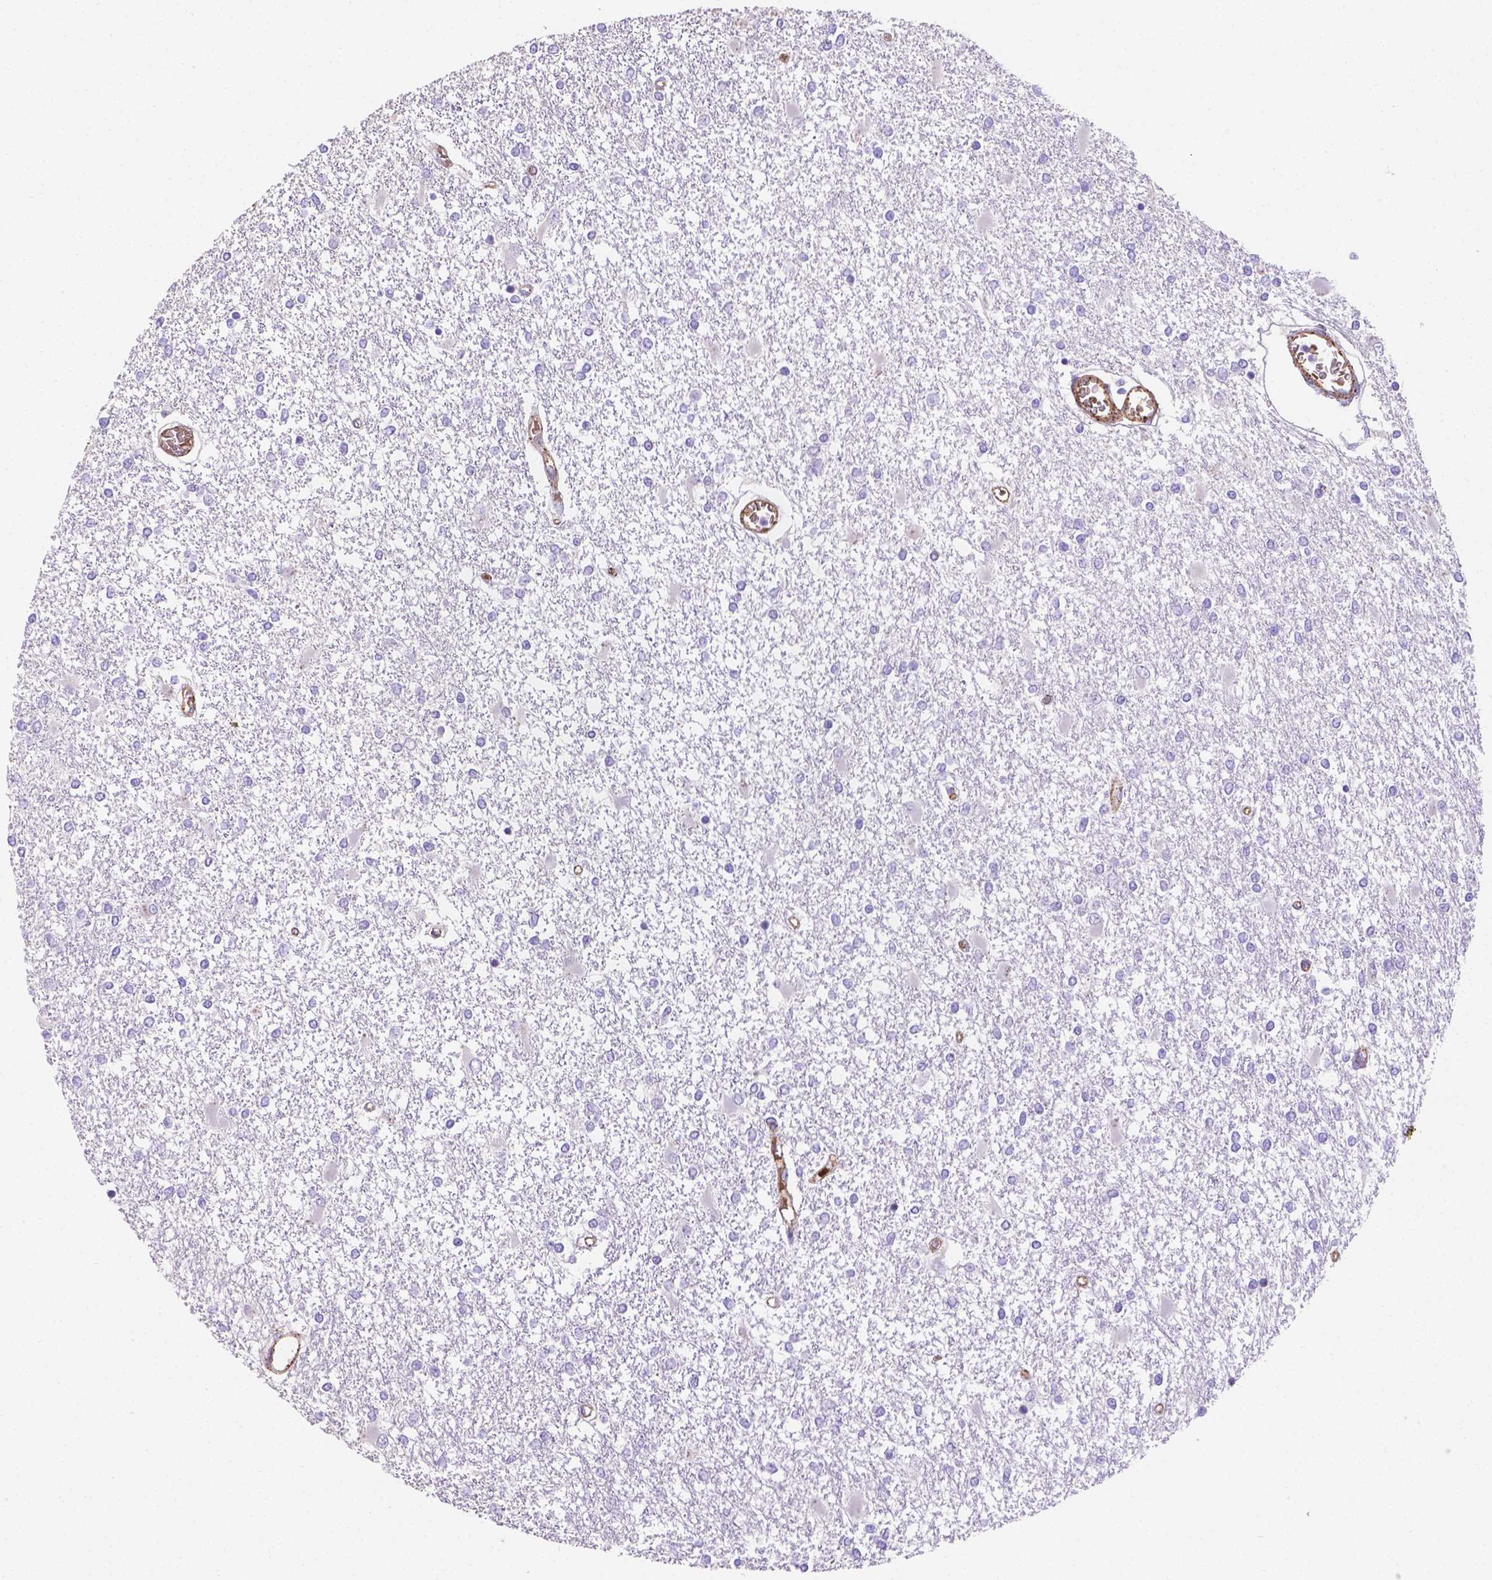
{"staining": {"intensity": "negative", "quantity": "none", "location": "none"}, "tissue": "glioma", "cell_type": "Tumor cells", "image_type": "cancer", "snomed": [{"axis": "morphology", "description": "Glioma, malignant, High grade"}, {"axis": "topography", "description": "Cerebral cortex"}], "caption": "This photomicrograph is of high-grade glioma (malignant) stained with immunohistochemistry to label a protein in brown with the nuclei are counter-stained blue. There is no expression in tumor cells. The staining was performed using DAB to visualize the protein expression in brown, while the nuclei were stained in blue with hematoxylin (Magnification: 20x).", "gene": "SLC40A1", "patient": {"sex": "male", "age": 79}}